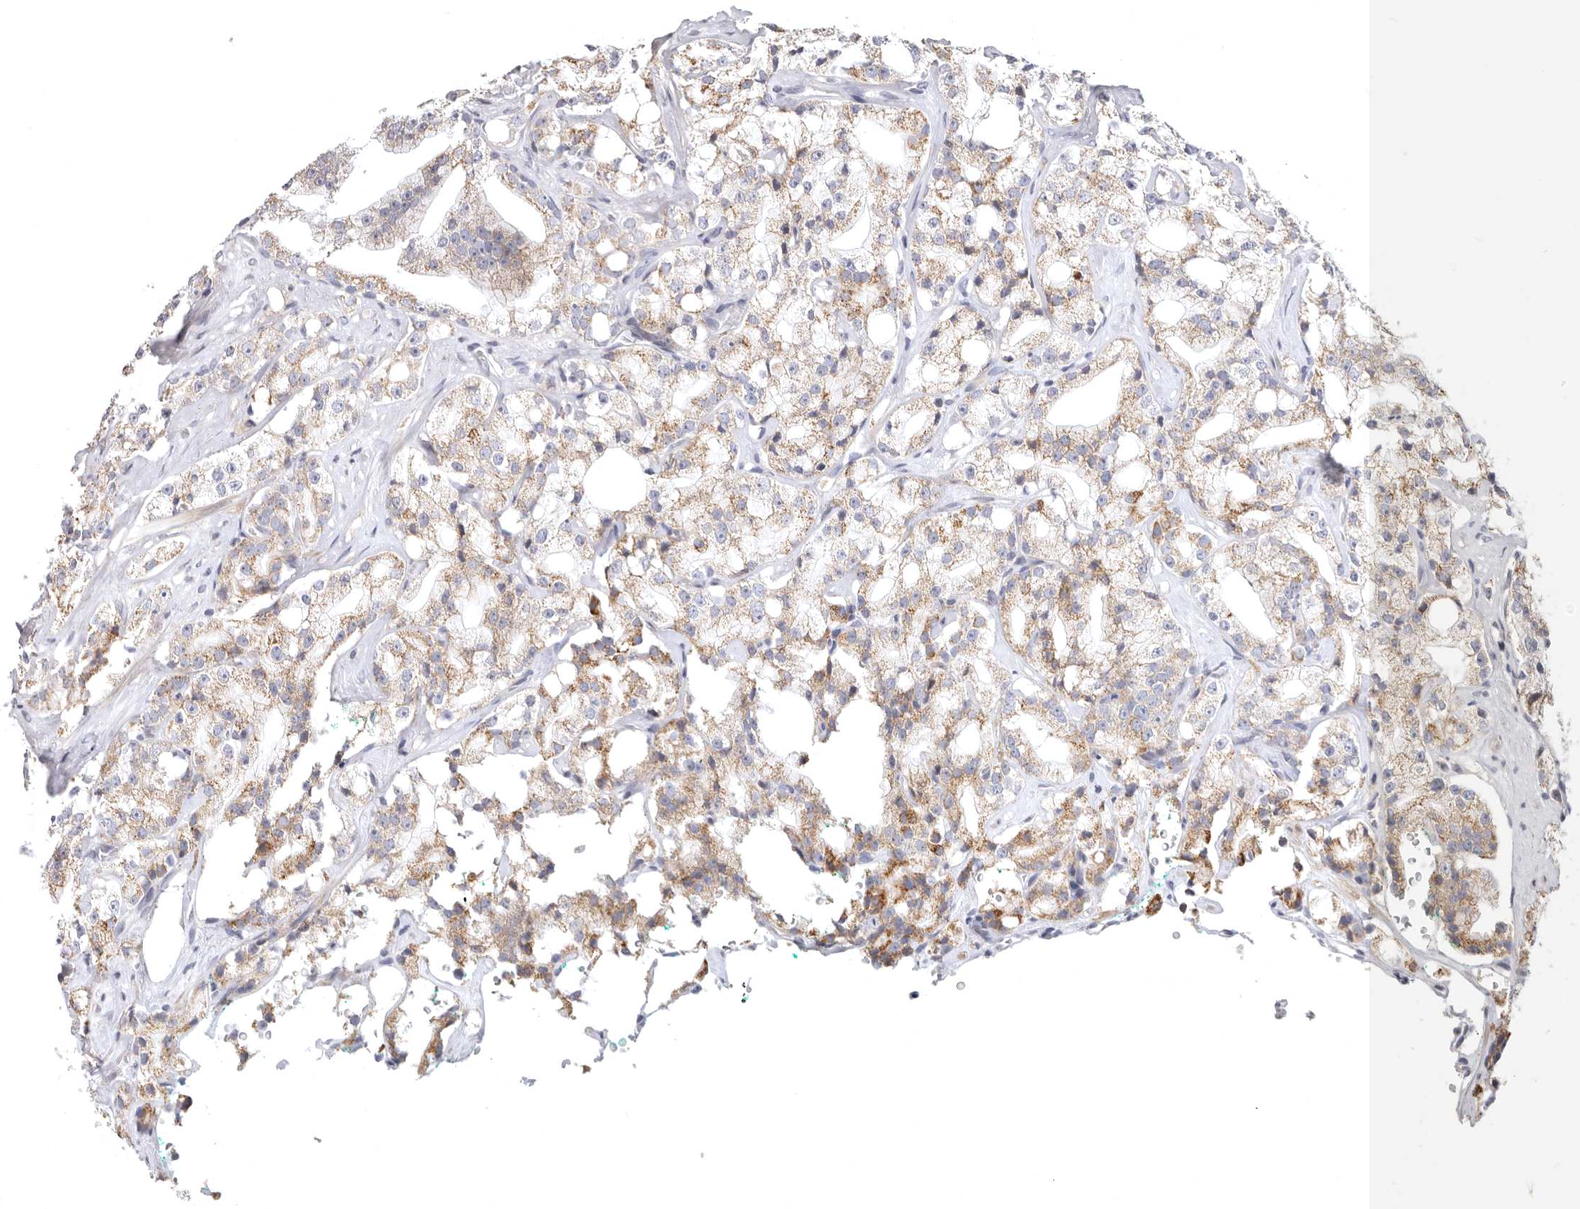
{"staining": {"intensity": "moderate", "quantity": "25%-75%", "location": "cytoplasmic/membranous"}, "tissue": "prostate cancer", "cell_type": "Tumor cells", "image_type": "cancer", "snomed": [{"axis": "morphology", "description": "Adenocarcinoma, High grade"}, {"axis": "topography", "description": "Prostate"}], "caption": "Prostate adenocarcinoma (high-grade) stained with a brown dye exhibits moderate cytoplasmic/membranous positive positivity in about 25%-75% of tumor cells.", "gene": "TFB2M", "patient": {"sex": "male", "age": 64}}